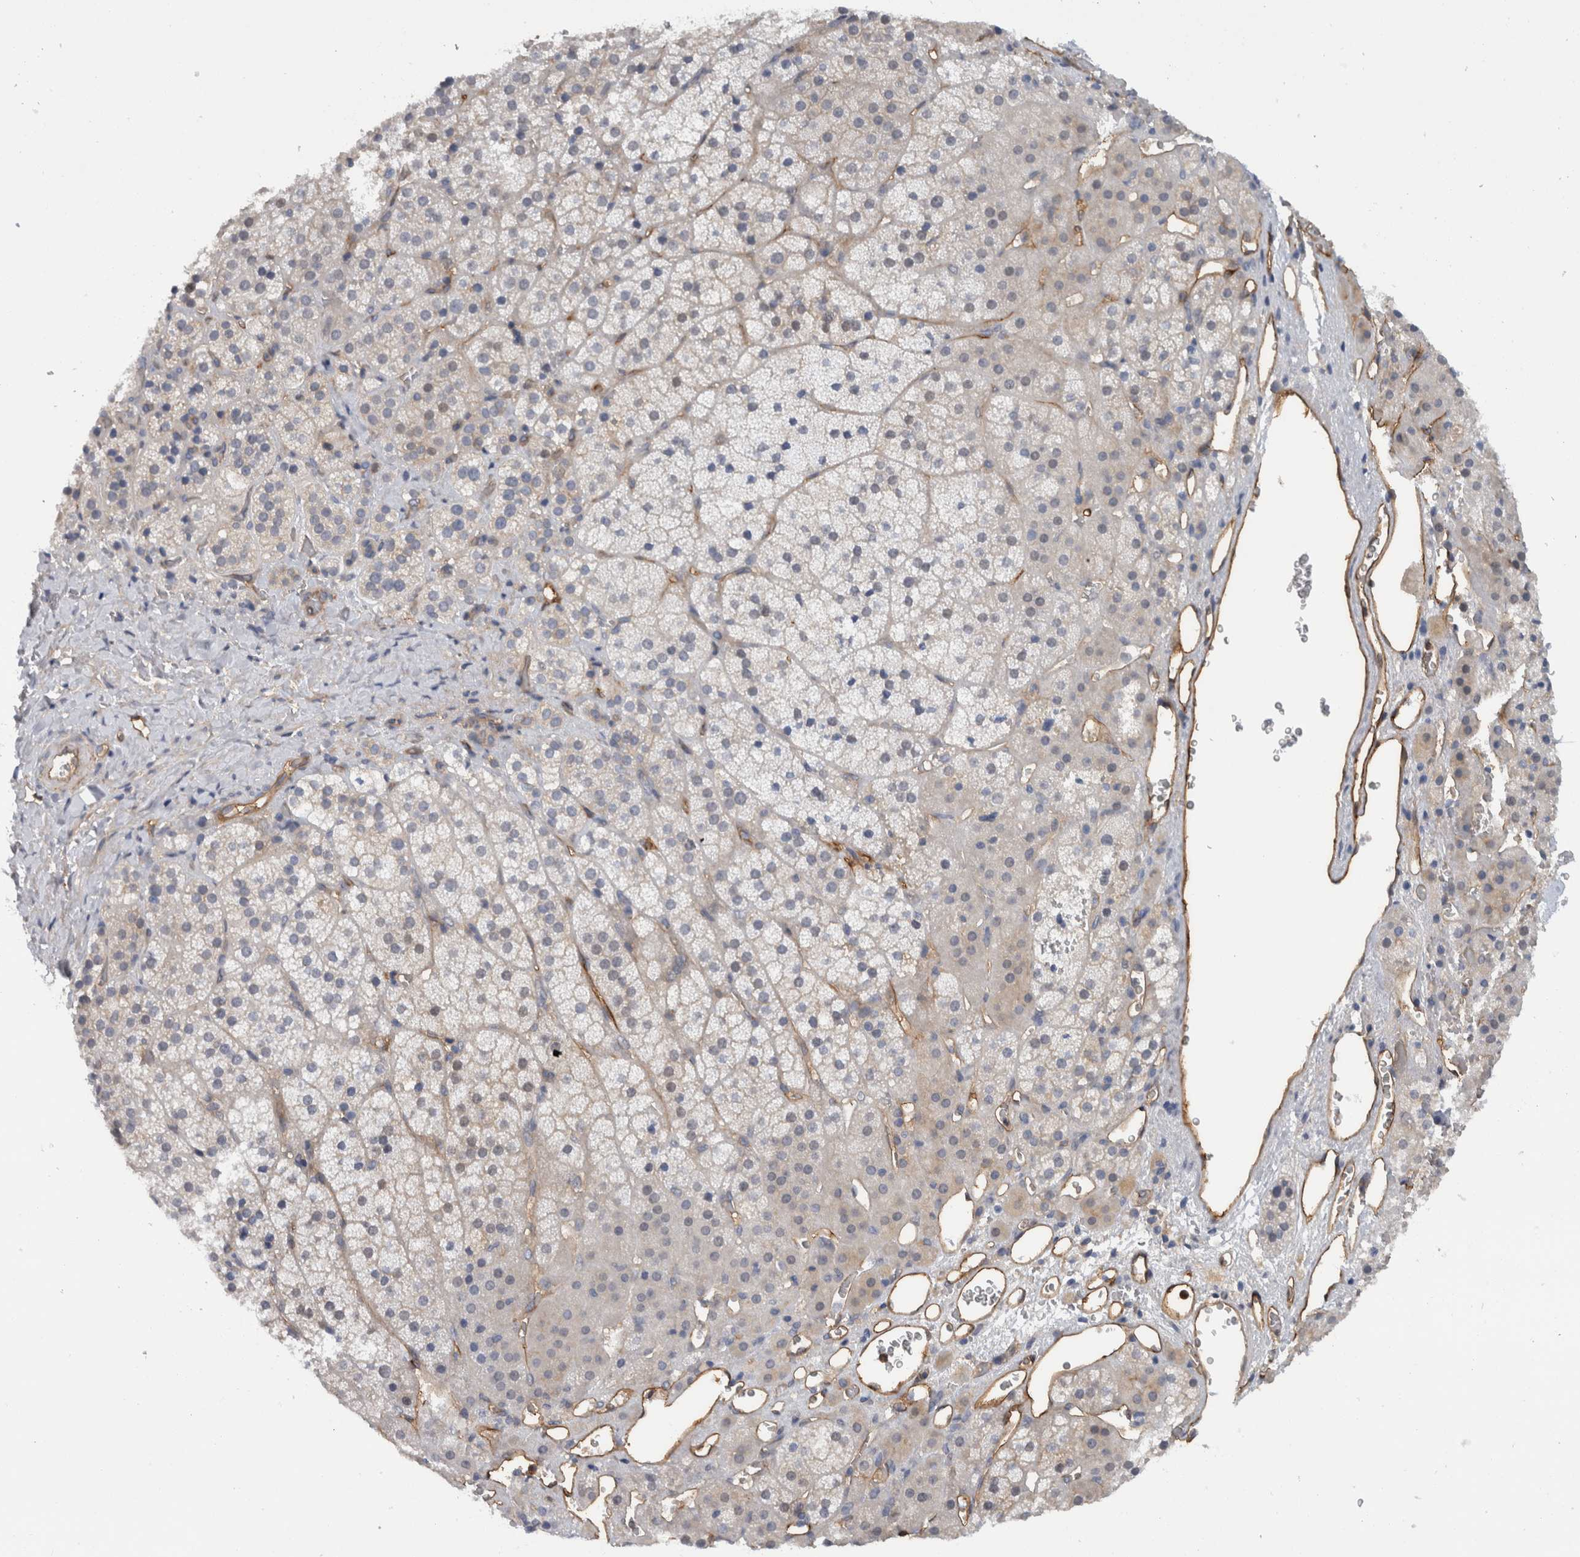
{"staining": {"intensity": "negative", "quantity": "none", "location": "none"}, "tissue": "adrenal gland", "cell_type": "Glandular cells", "image_type": "normal", "snomed": [{"axis": "morphology", "description": "Normal tissue, NOS"}, {"axis": "topography", "description": "Adrenal gland"}], "caption": "IHC micrograph of normal human adrenal gland stained for a protein (brown), which displays no staining in glandular cells. Nuclei are stained in blue.", "gene": "CD59", "patient": {"sex": "female", "age": 44}}